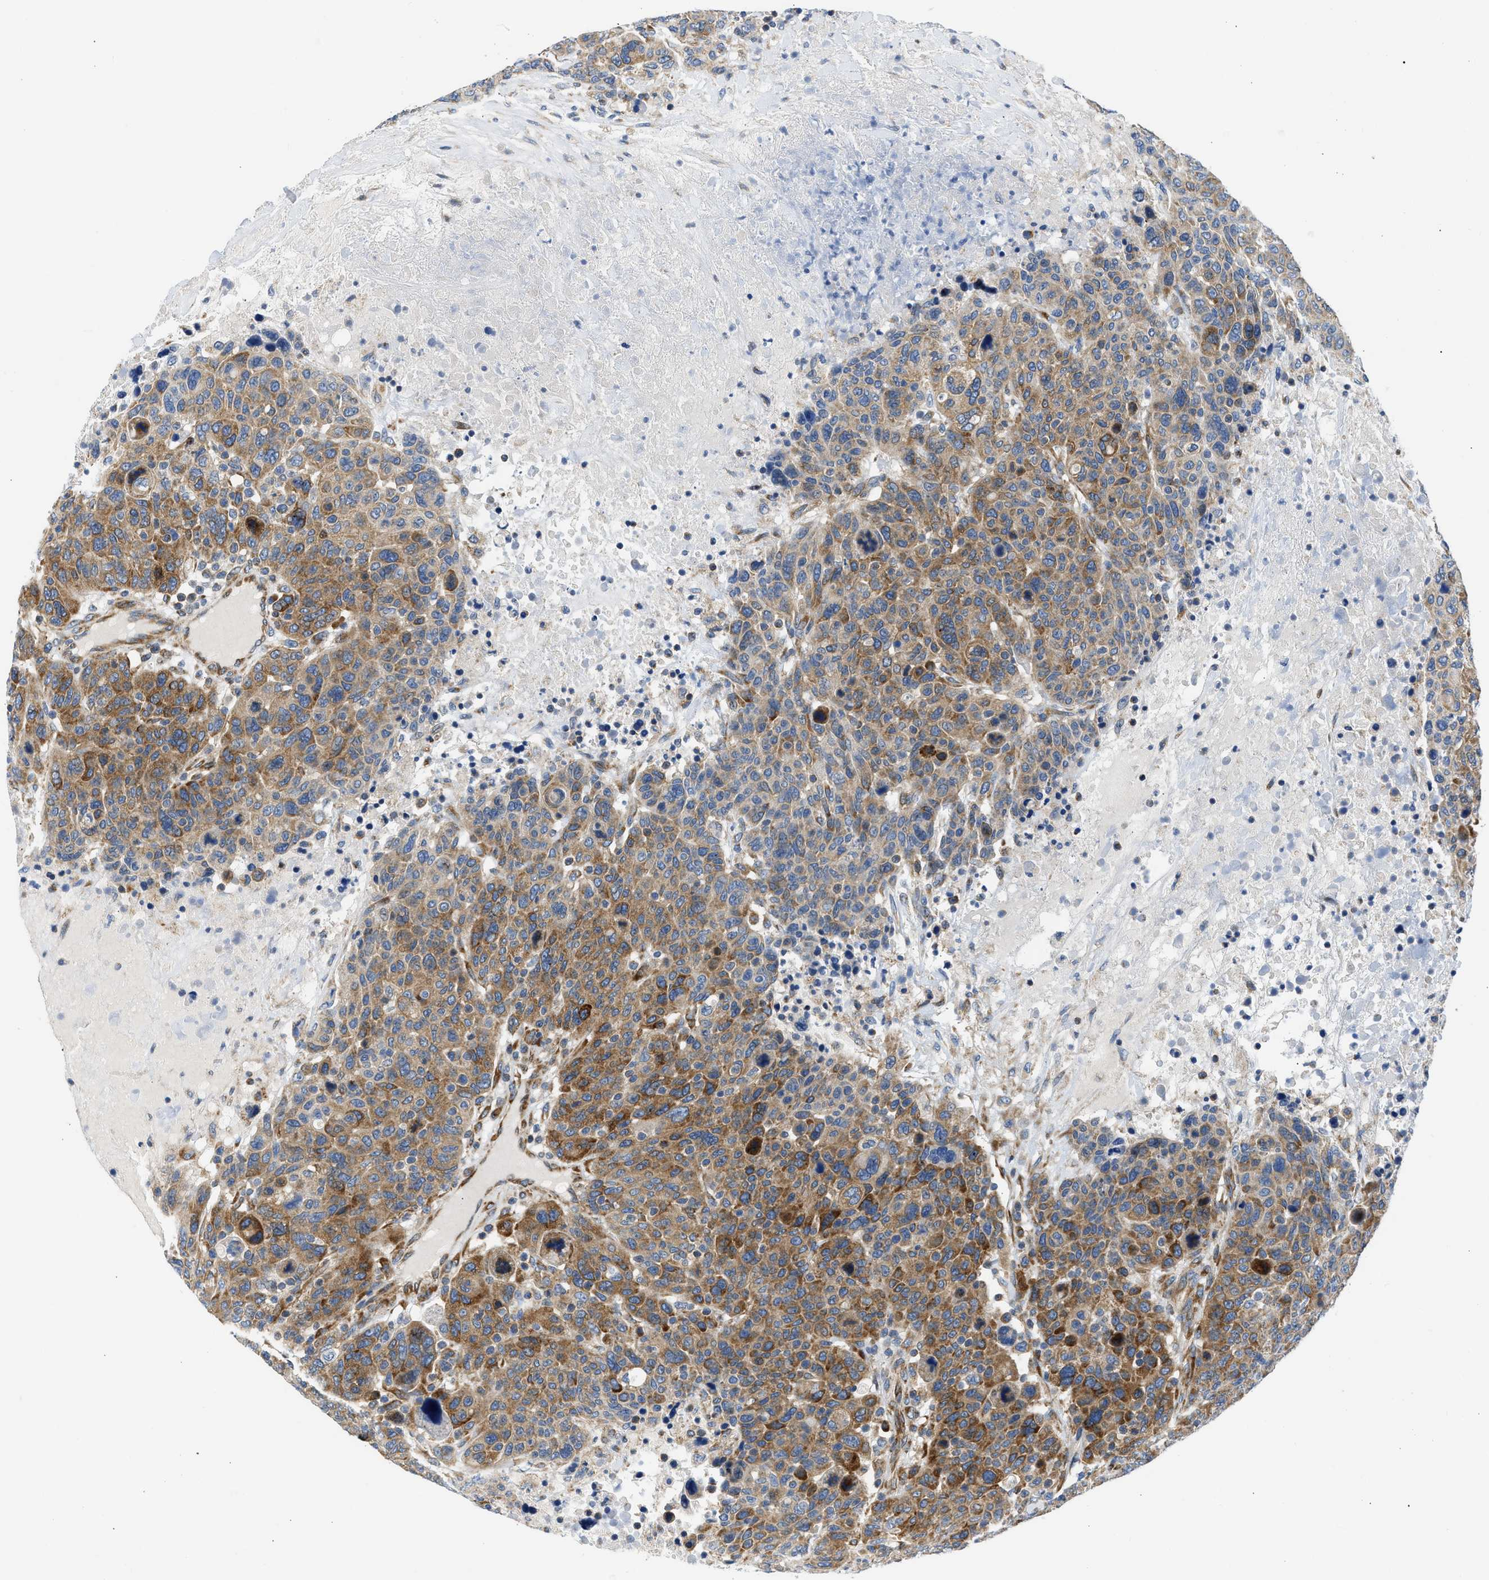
{"staining": {"intensity": "moderate", "quantity": ">75%", "location": "cytoplasmic/membranous"}, "tissue": "breast cancer", "cell_type": "Tumor cells", "image_type": "cancer", "snomed": [{"axis": "morphology", "description": "Duct carcinoma"}, {"axis": "topography", "description": "Breast"}], "caption": "Immunohistochemical staining of human breast cancer (infiltrating ductal carcinoma) shows medium levels of moderate cytoplasmic/membranous protein expression in about >75% of tumor cells. (DAB IHC with brightfield microscopy, high magnification).", "gene": "CAMKK2", "patient": {"sex": "female", "age": 37}}